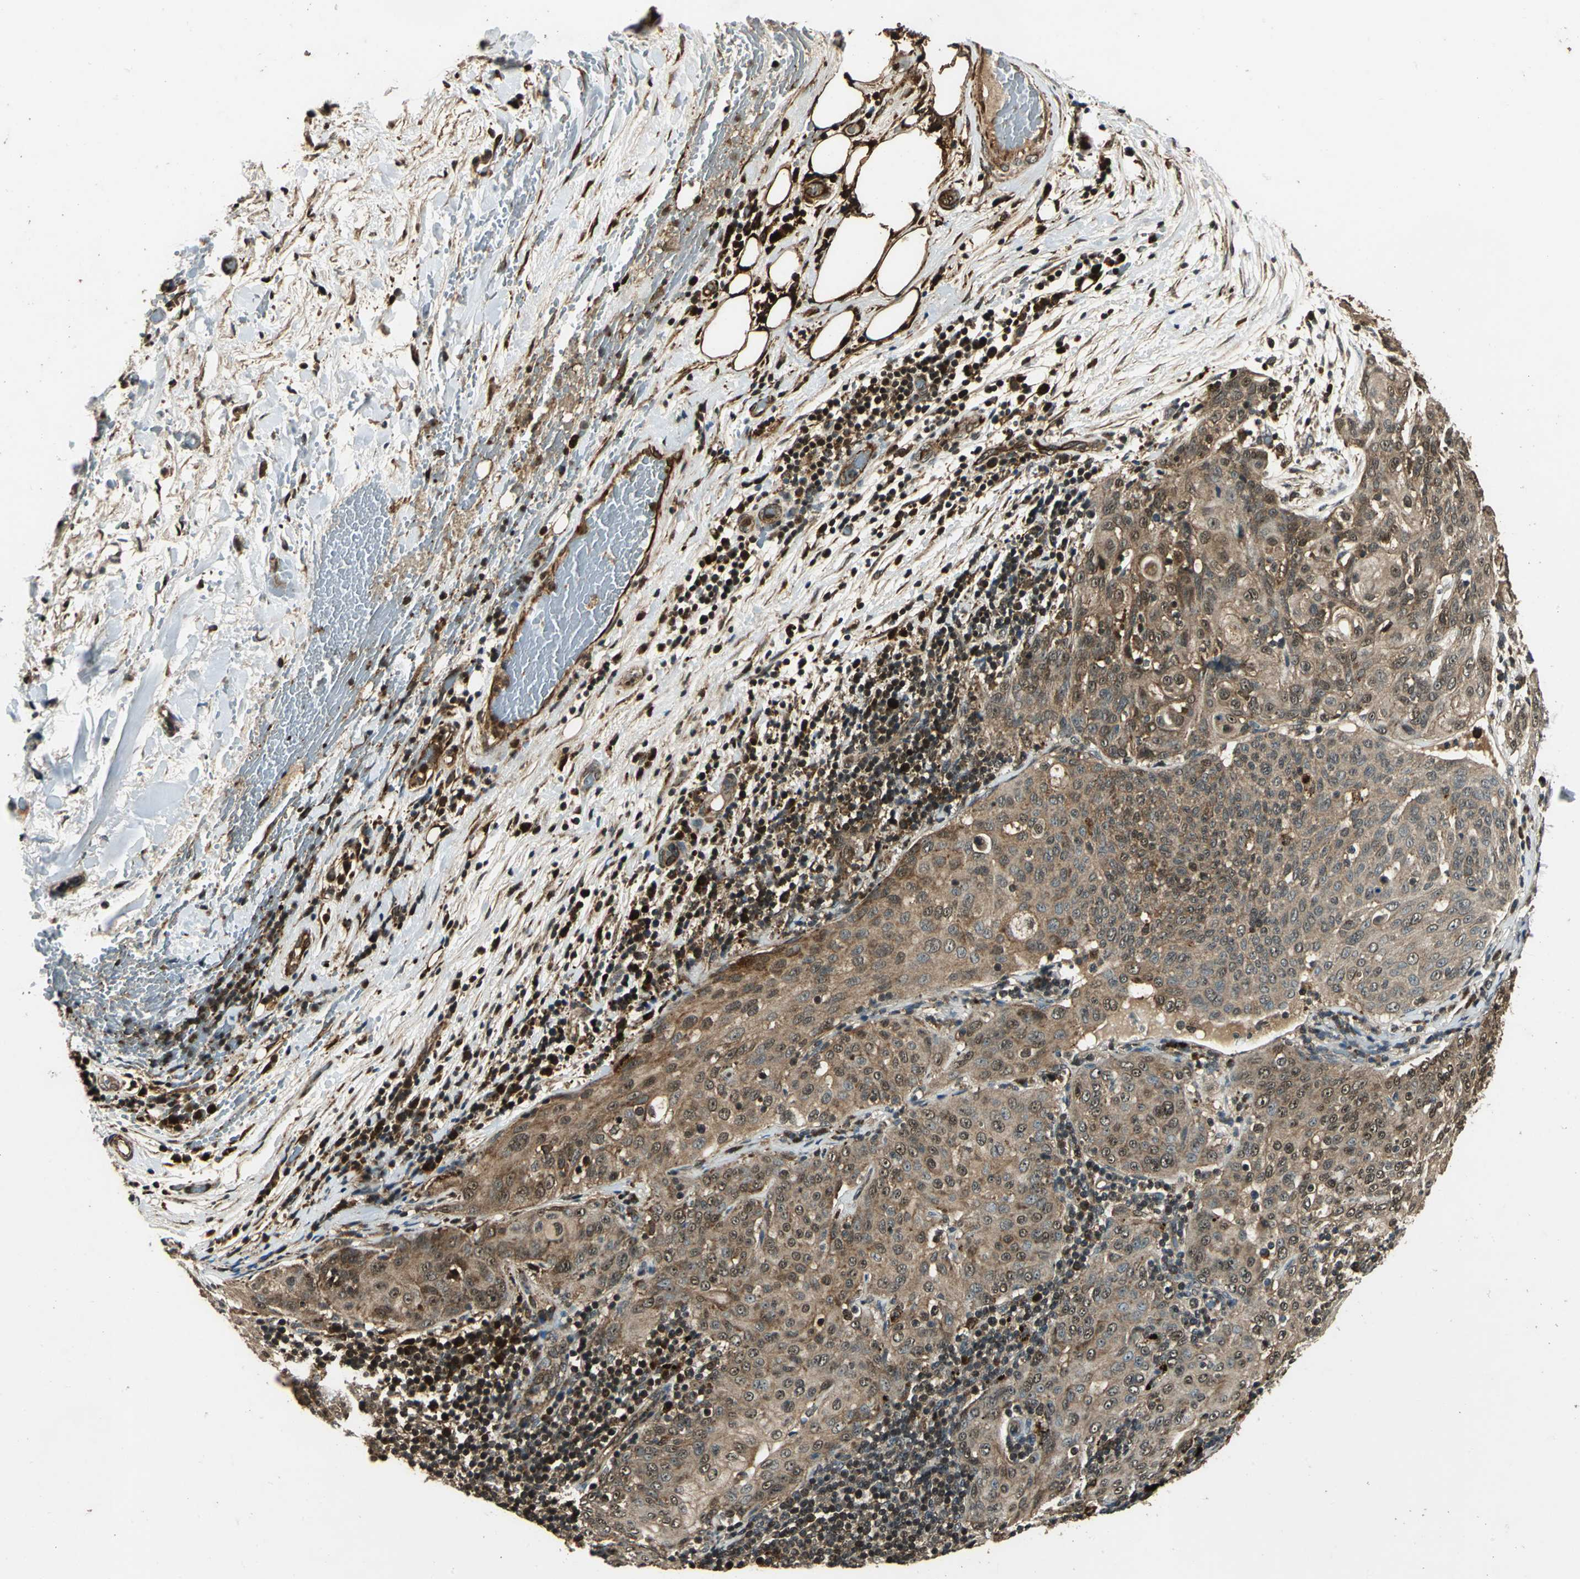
{"staining": {"intensity": "weak", "quantity": ">75%", "location": "cytoplasmic/membranous,nuclear"}, "tissue": "lung cancer", "cell_type": "Tumor cells", "image_type": "cancer", "snomed": [{"axis": "morphology", "description": "Inflammation, NOS"}, {"axis": "morphology", "description": "Squamous cell carcinoma, NOS"}, {"axis": "topography", "description": "Lymph node"}, {"axis": "topography", "description": "Soft tissue"}, {"axis": "topography", "description": "Lung"}], "caption": "Lung cancer (squamous cell carcinoma) stained with a protein marker exhibits weak staining in tumor cells.", "gene": "PPP1R13L", "patient": {"sex": "male", "age": 66}}